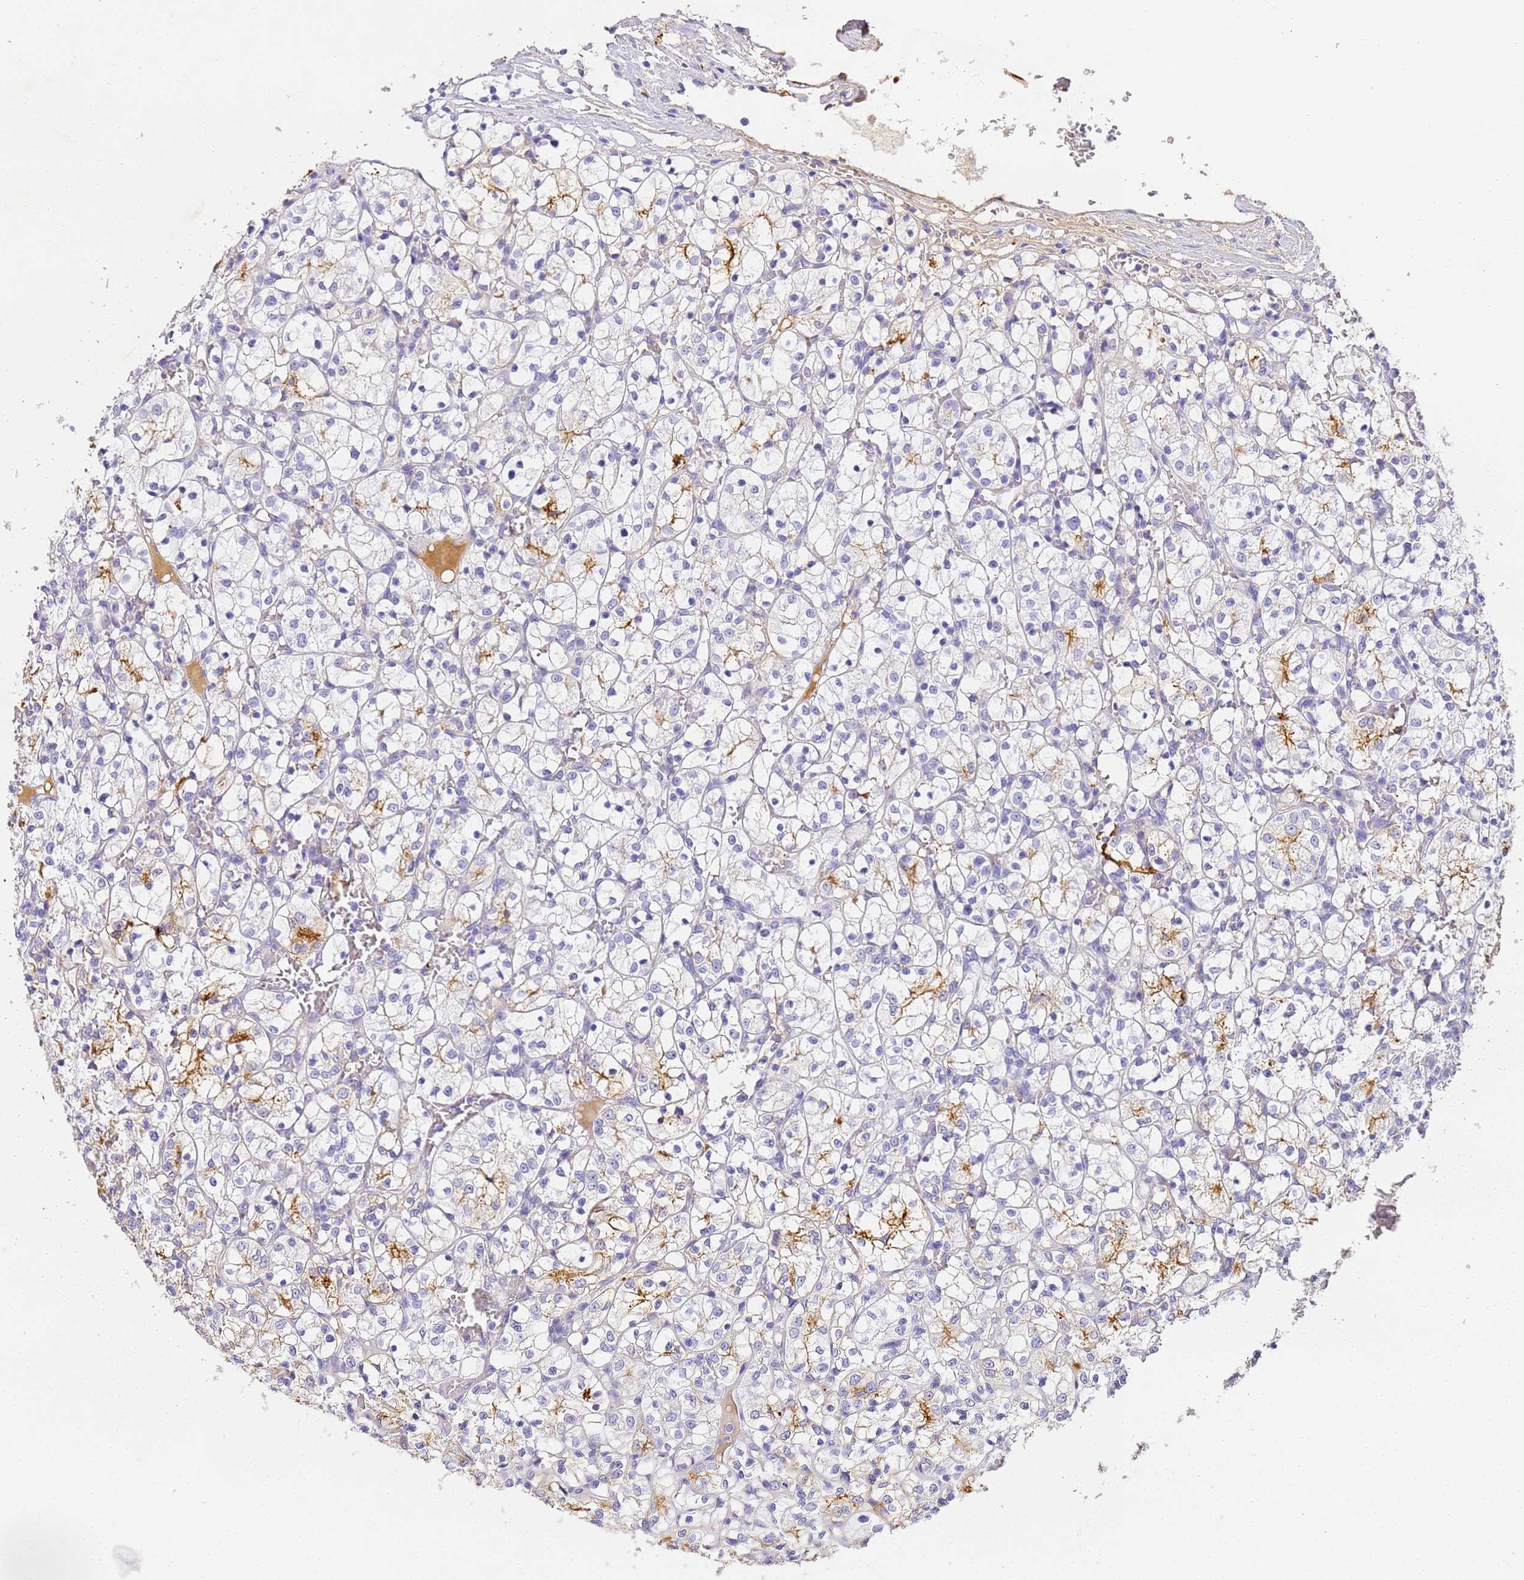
{"staining": {"intensity": "moderate", "quantity": "<25%", "location": "cytoplasmic/membranous"}, "tissue": "renal cancer", "cell_type": "Tumor cells", "image_type": "cancer", "snomed": [{"axis": "morphology", "description": "Adenocarcinoma, NOS"}, {"axis": "topography", "description": "Kidney"}], "caption": "Adenocarcinoma (renal) tissue displays moderate cytoplasmic/membranous expression in approximately <25% of tumor cells The protein of interest is shown in brown color, while the nuclei are stained blue.", "gene": "CFHR2", "patient": {"sex": "female", "age": 69}}